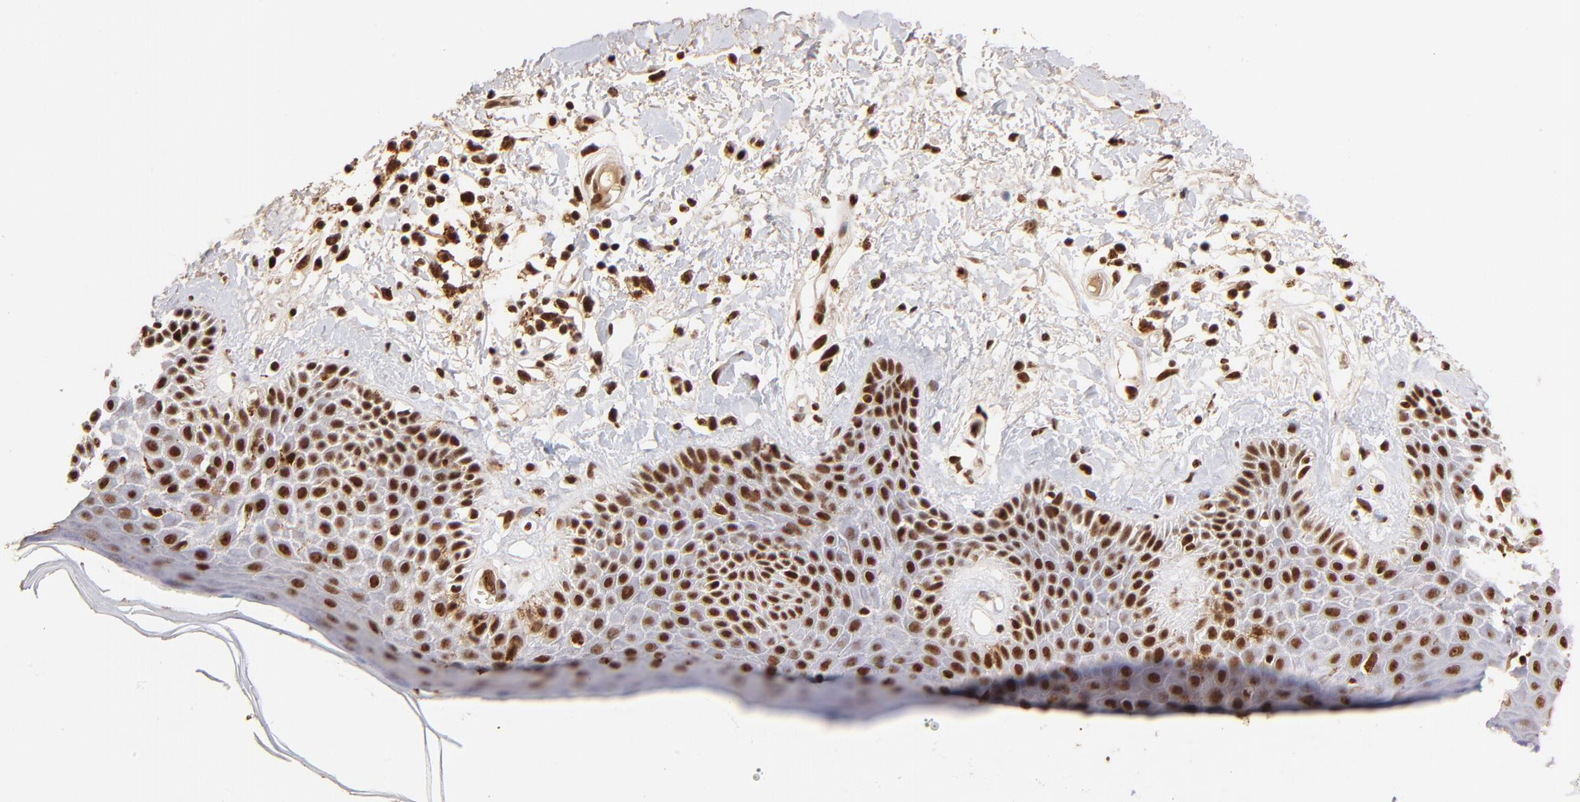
{"staining": {"intensity": "strong", "quantity": ">75%", "location": "nuclear"}, "tissue": "skin", "cell_type": "Epidermal cells", "image_type": "normal", "snomed": [{"axis": "morphology", "description": "Normal tissue, NOS"}, {"axis": "topography", "description": "Anal"}], "caption": "Skin stained with immunohistochemistry displays strong nuclear positivity in approximately >75% of epidermal cells.", "gene": "ZNF146", "patient": {"sex": "female", "age": 78}}